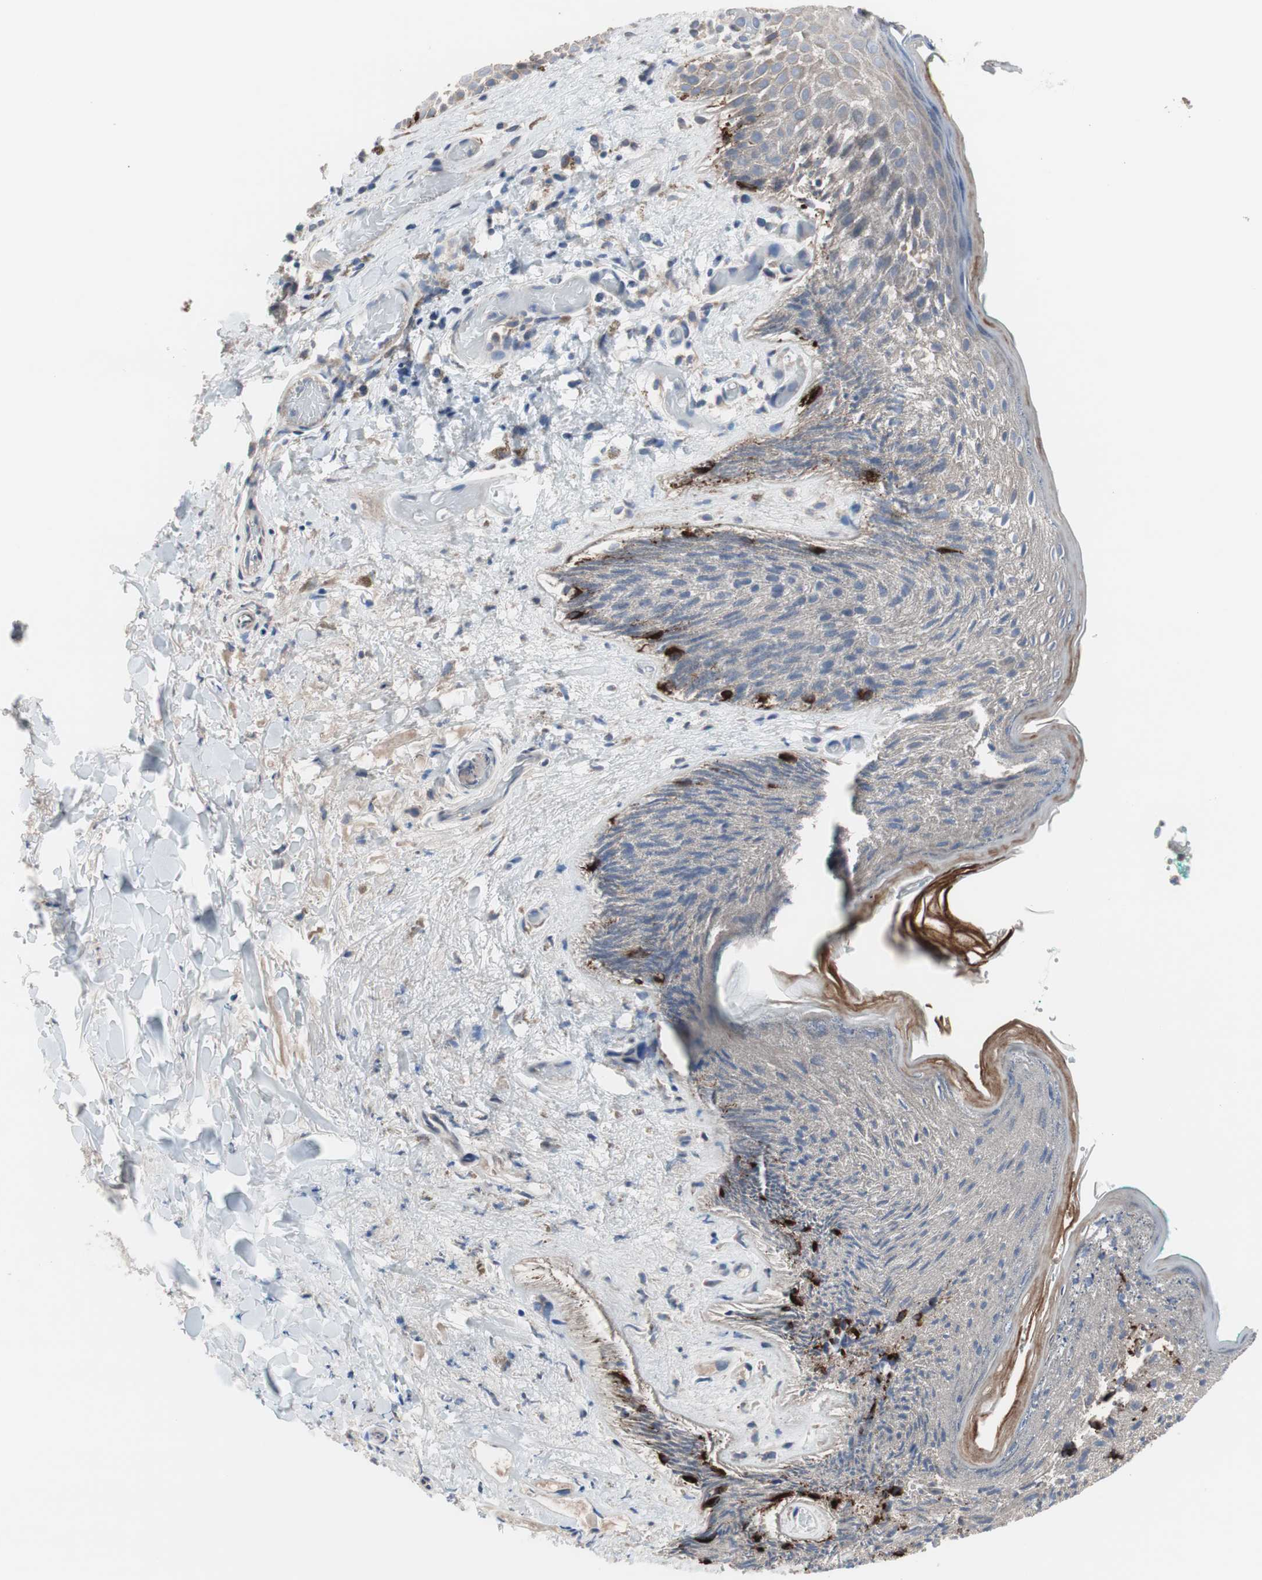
{"staining": {"intensity": "weak", "quantity": ">75%", "location": "cytoplasmic/membranous"}, "tissue": "skin", "cell_type": "Epidermal cells", "image_type": "normal", "snomed": [{"axis": "morphology", "description": "Normal tissue, NOS"}, {"axis": "topography", "description": "Anal"}], "caption": "A photomicrograph of skin stained for a protein displays weak cytoplasmic/membranous brown staining in epidermal cells. Immunohistochemistry (ihc) stains the protein of interest in brown and the nuclei are stained blue.", "gene": "KANSL1", "patient": {"sex": "male", "age": 74}}